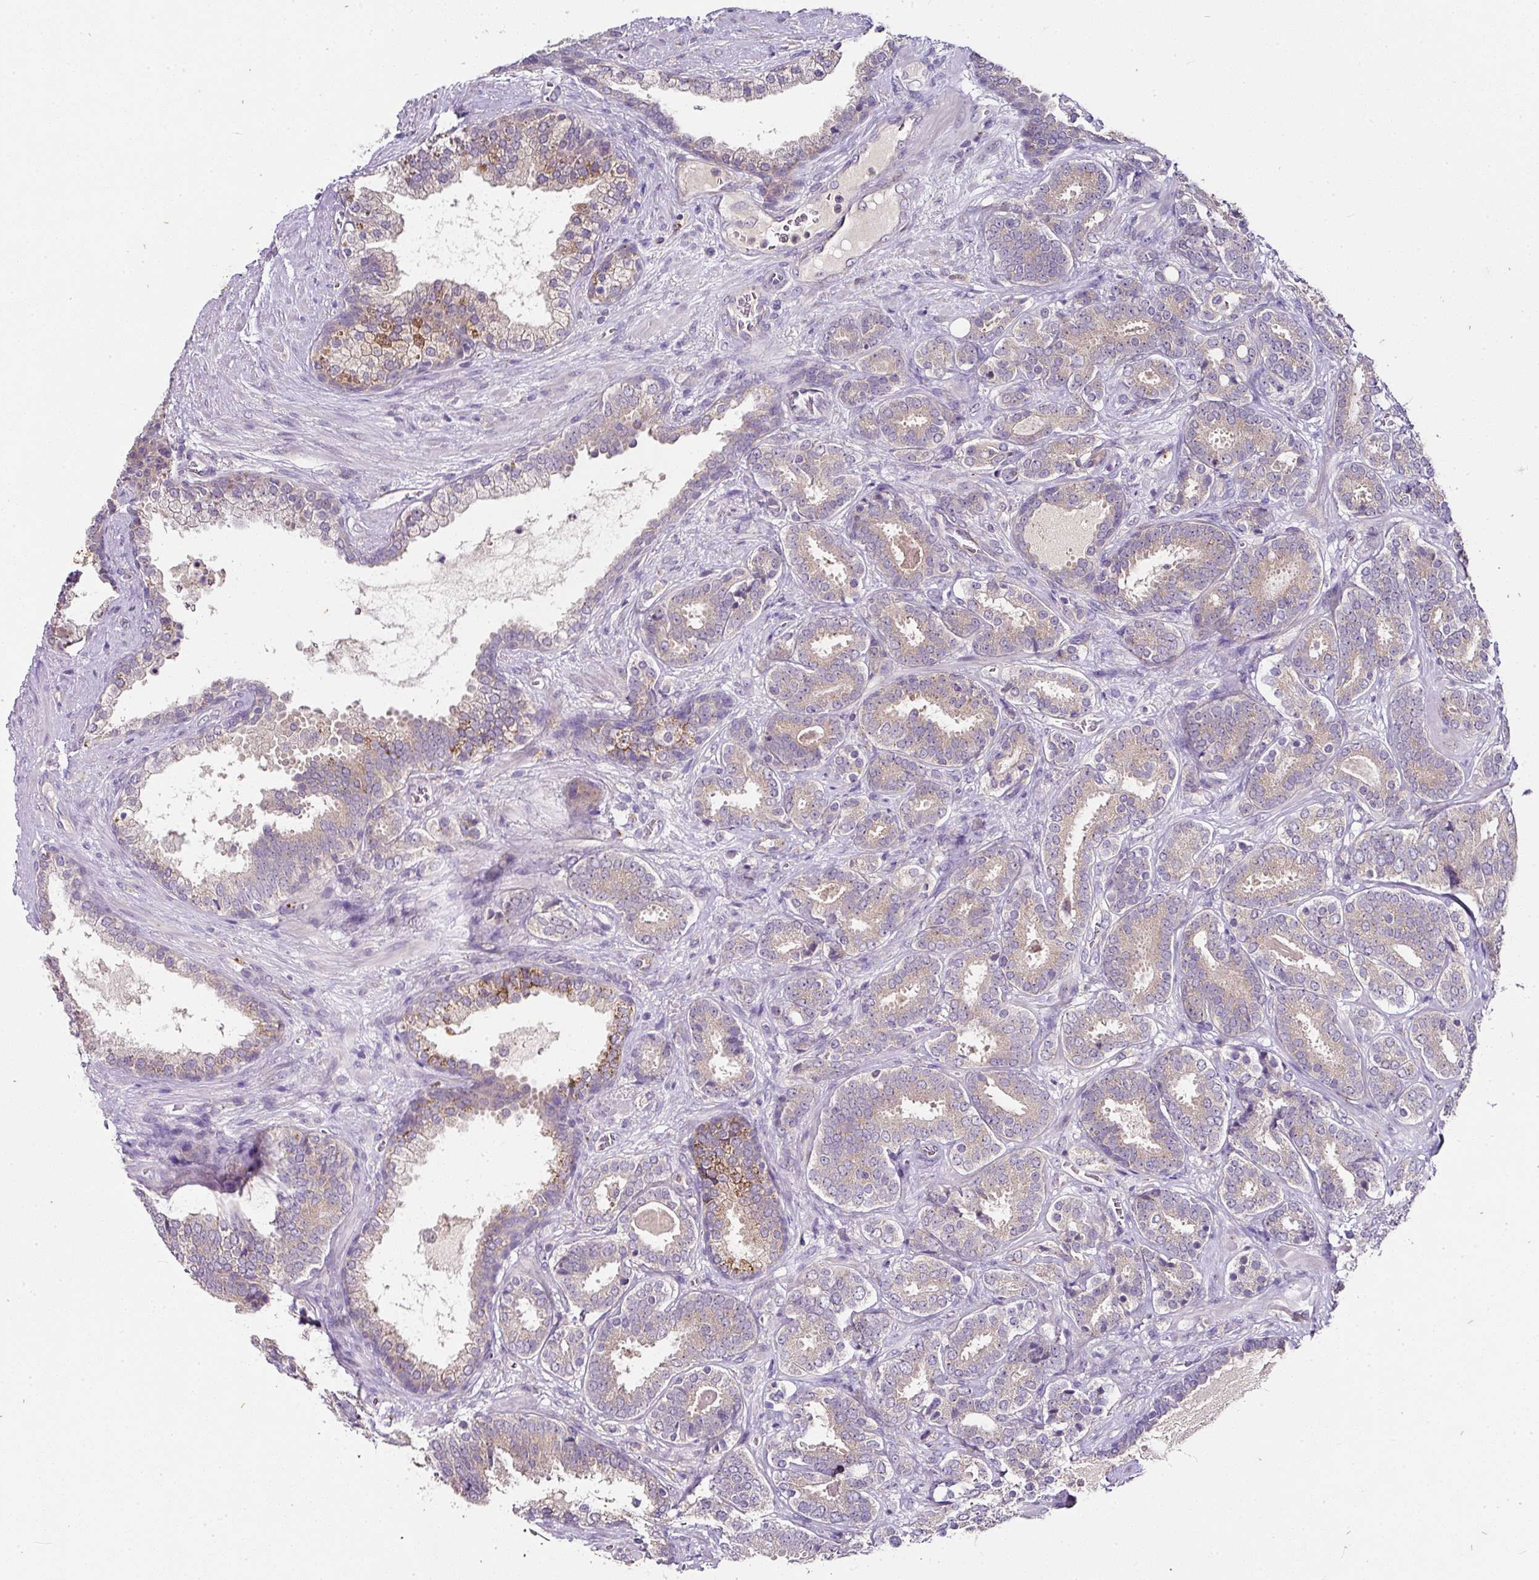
{"staining": {"intensity": "weak", "quantity": "25%-75%", "location": "cytoplasmic/membranous"}, "tissue": "prostate cancer", "cell_type": "Tumor cells", "image_type": "cancer", "snomed": [{"axis": "morphology", "description": "Adenocarcinoma, High grade"}, {"axis": "topography", "description": "Prostate"}], "caption": "Immunohistochemistry (IHC) photomicrograph of neoplastic tissue: human prostate cancer stained using immunohistochemistry (IHC) shows low levels of weak protein expression localized specifically in the cytoplasmic/membranous of tumor cells, appearing as a cytoplasmic/membranous brown color.", "gene": "SKIC2", "patient": {"sex": "male", "age": 65}}